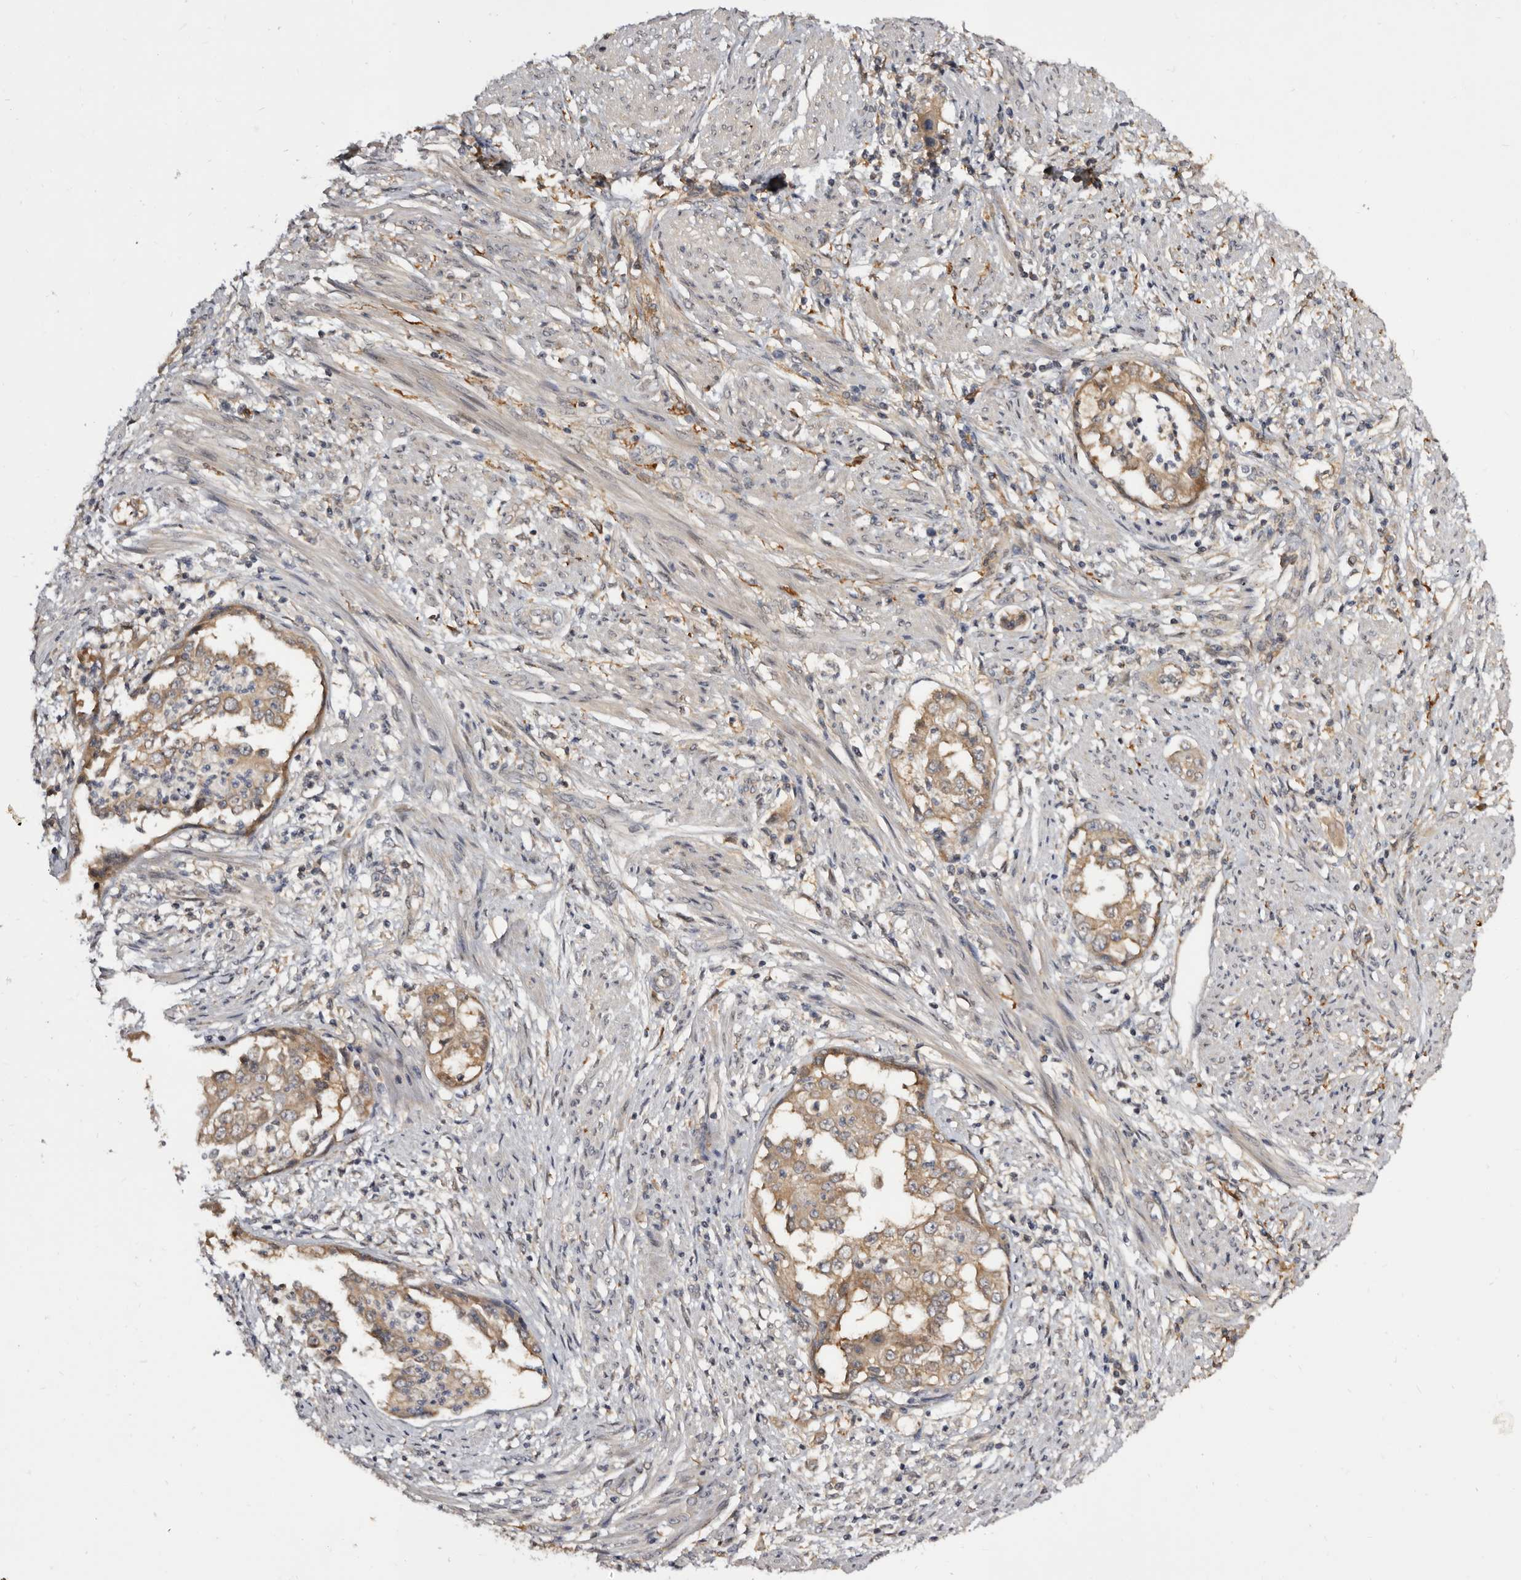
{"staining": {"intensity": "moderate", "quantity": ">75%", "location": "cytoplasmic/membranous"}, "tissue": "endometrial cancer", "cell_type": "Tumor cells", "image_type": "cancer", "snomed": [{"axis": "morphology", "description": "Adenocarcinoma, NOS"}, {"axis": "topography", "description": "Endometrium"}], "caption": "Brown immunohistochemical staining in adenocarcinoma (endometrial) reveals moderate cytoplasmic/membranous expression in about >75% of tumor cells. Immunohistochemistry stains the protein in brown and the nuclei are stained blue.", "gene": "INAVA", "patient": {"sex": "female", "age": 85}}